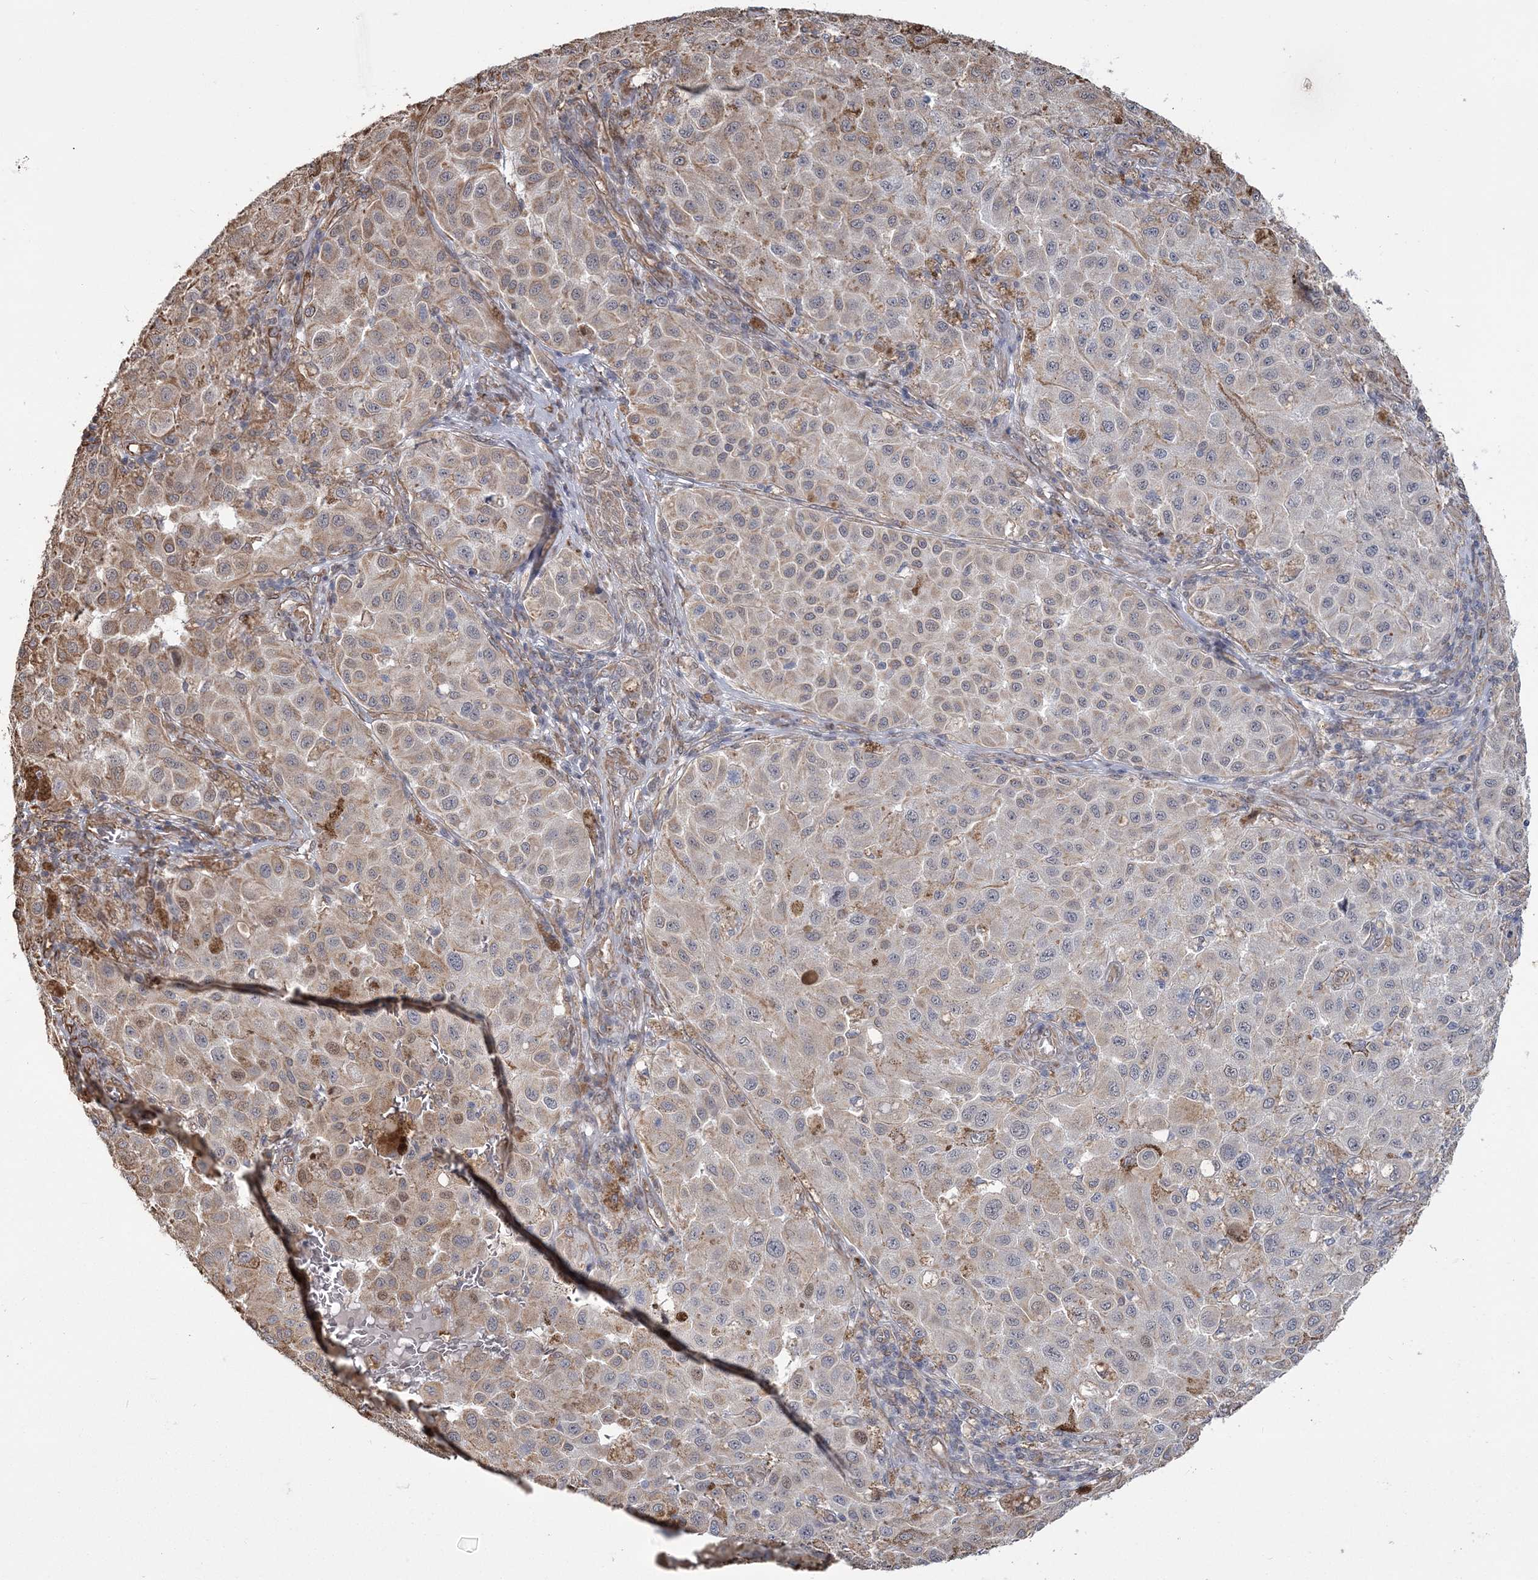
{"staining": {"intensity": "weak", "quantity": "<25%", "location": "cytoplasmic/membranous"}, "tissue": "melanoma", "cell_type": "Tumor cells", "image_type": "cancer", "snomed": [{"axis": "morphology", "description": "Malignant melanoma, NOS"}, {"axis": "topography", "description": "Skin"}], "caption": "Protein analysis of malignant melanoma displays no significant staining in tumor cells. The staining is performed using DAB brown chromogen with nuclei counter-stained in using hematoxylin.", "gene": "ATP11B", "patient": {"sex": "female", "age": 64}}